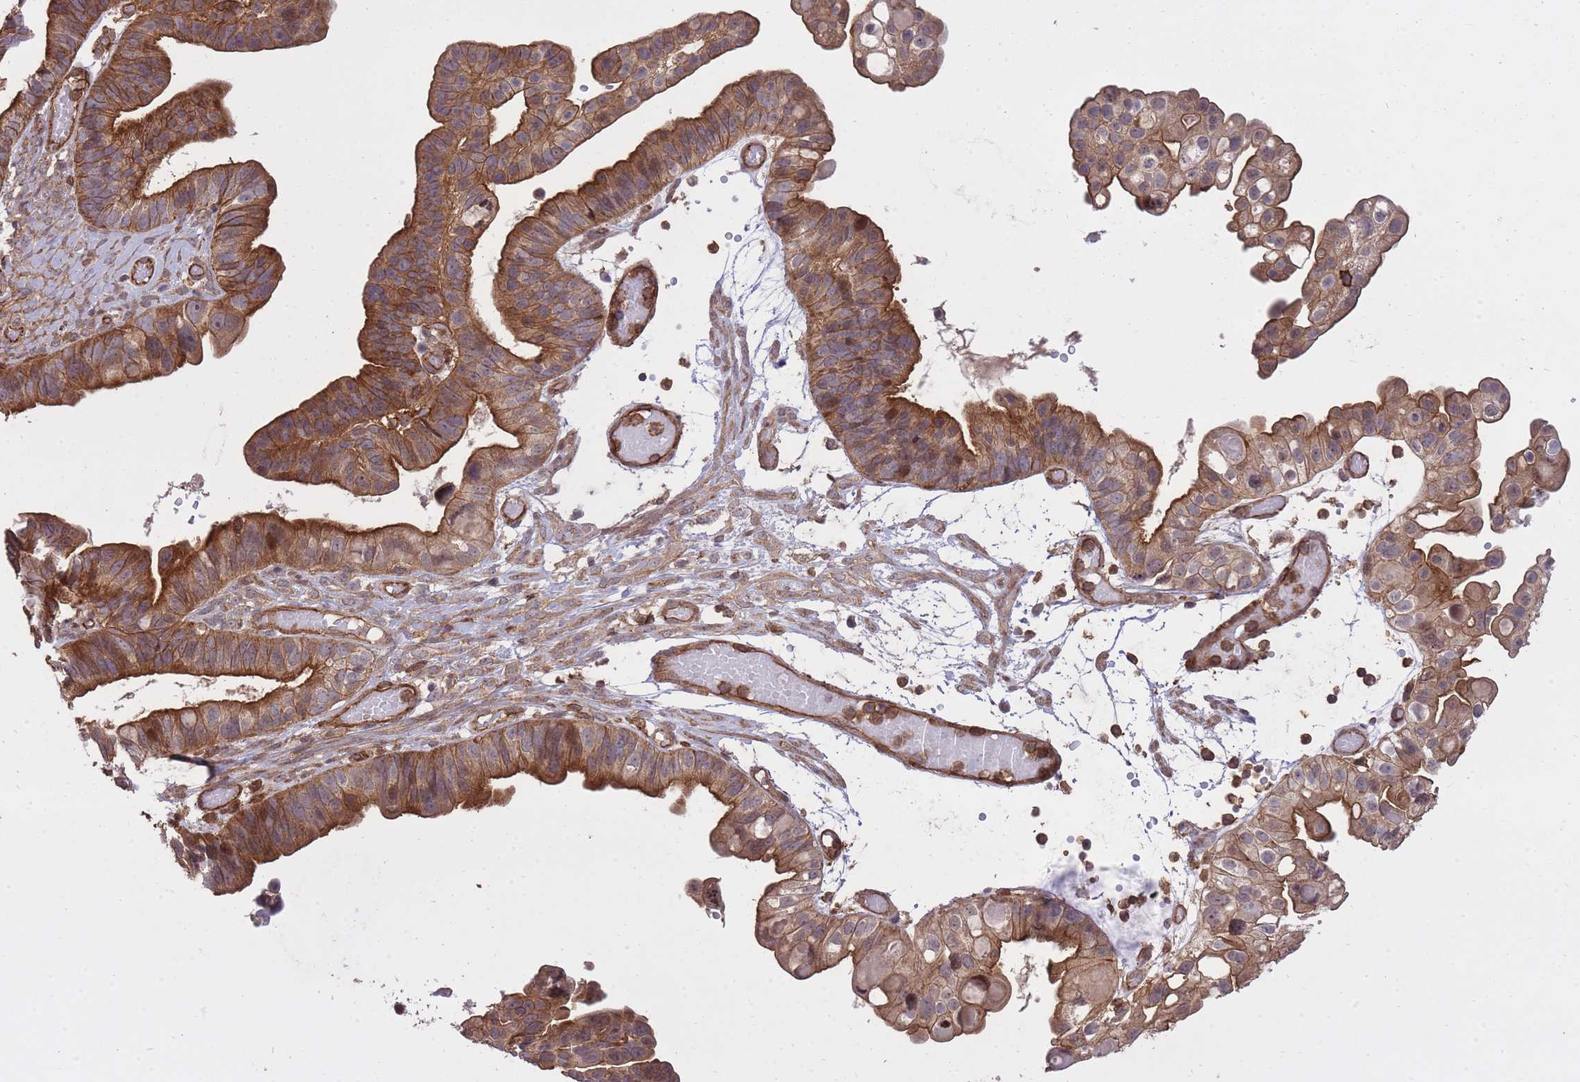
{"staining": {"intensity": "strong", "quantity": ">75%", "location": "cytoplasmic/membranous"}, "tissue": "ovarian cancer", "cell_type": "Tumor cells", "image_type": "cancer", "snomed": [{"axis": "morphology", "description": "Cystadenocarcinoma, serous, NOS"}, {"axis": "topography", "description": "Ovary"}], "caption": "The micrograph demonstrates immunohistochemical staining of ovarian cancer. There is strong cytoplasmic/membranous expression is seen in approximately >75% of tumor cells.", "gene": "PLD1", "patient": {"sex": "female", "age": 56}}